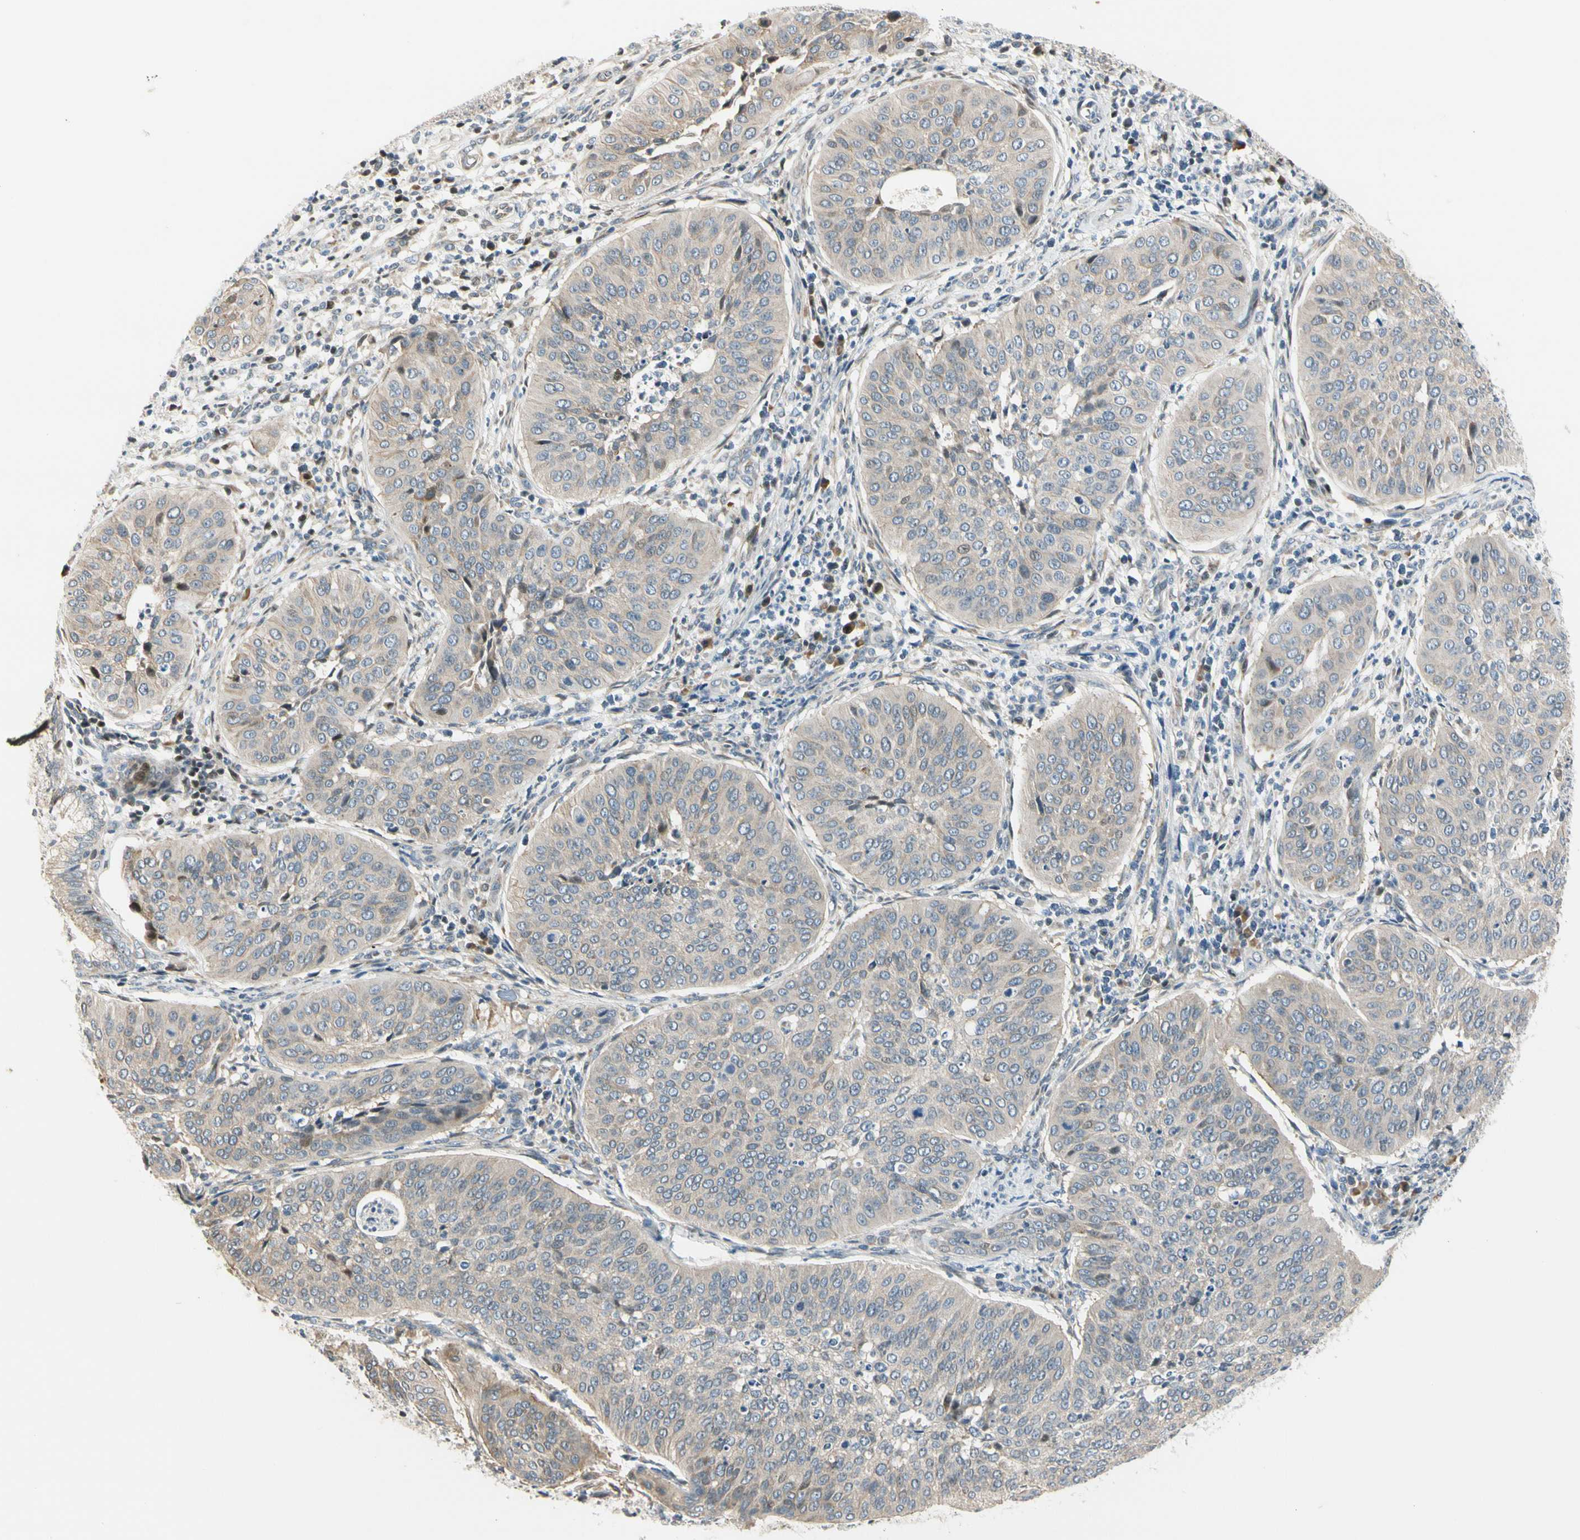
{"staining": {"intensity": "weak", "quantity": "<25%", "location": "cytoplasmic/membranous,nuclear"}, "tissue": "cervical cancer", "cell_type": "Tumor cells", "image_type": "cancer", "snomed": [{"axis": "morphology", "description": "Normal tissue, NOS"}, {"axis": "morphology", "description": "Squamous cell carcinoma, NOS"}, {"axis": "topography", "description": "Cervix"}], "caption": "Tumor cells show no significant expression in squamous cell carcinoma (cervical). (DAB (3,3'-diaminobenzidine) immunohistochemistry visualized using brightfield microscopy, high magnification).", "gene": "NPDC1", "patient": {"sex": "female", "age": 39}}